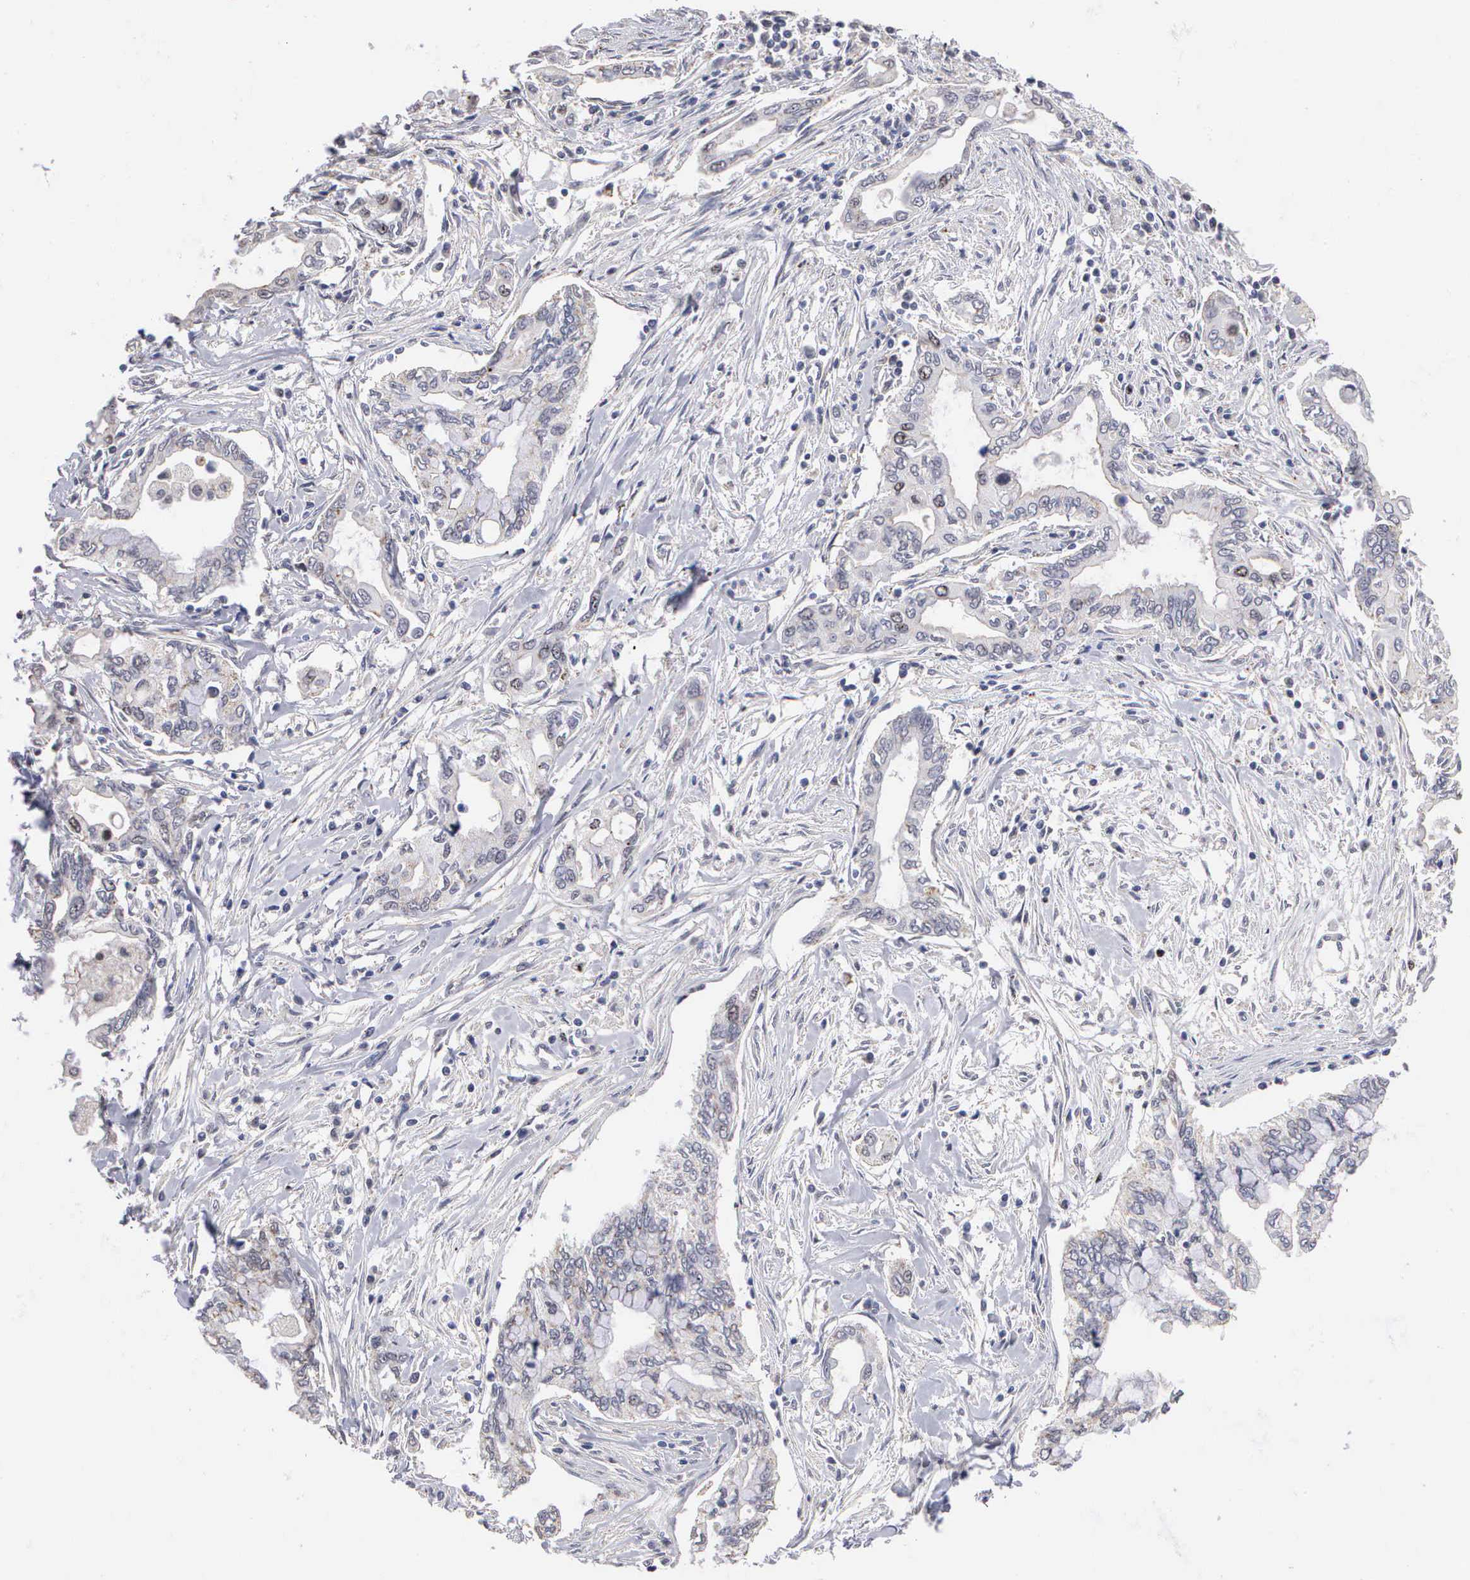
{"staining": {"intensity": "negative", "quantity": "none", "location": "none"}, "tissue": "pancreatic cancer", "cell_type": "Tumor cells", "image_type": "cancer", "snomed": [{"axis": "morphology", "description": "Adenocarcinoma, NOS"}, {"axis": "topography", "description": "Pancreas"}], "caption": "IHC of pancreatic adenocarcinoma exhibits no positivity in tumor cells. (DAB (3,3'-diaminobenzidine) immunohistochemistry (IHC), high magnification).", "gene": "KDM6A", "patient": {"sex": "female", "age": 57}}